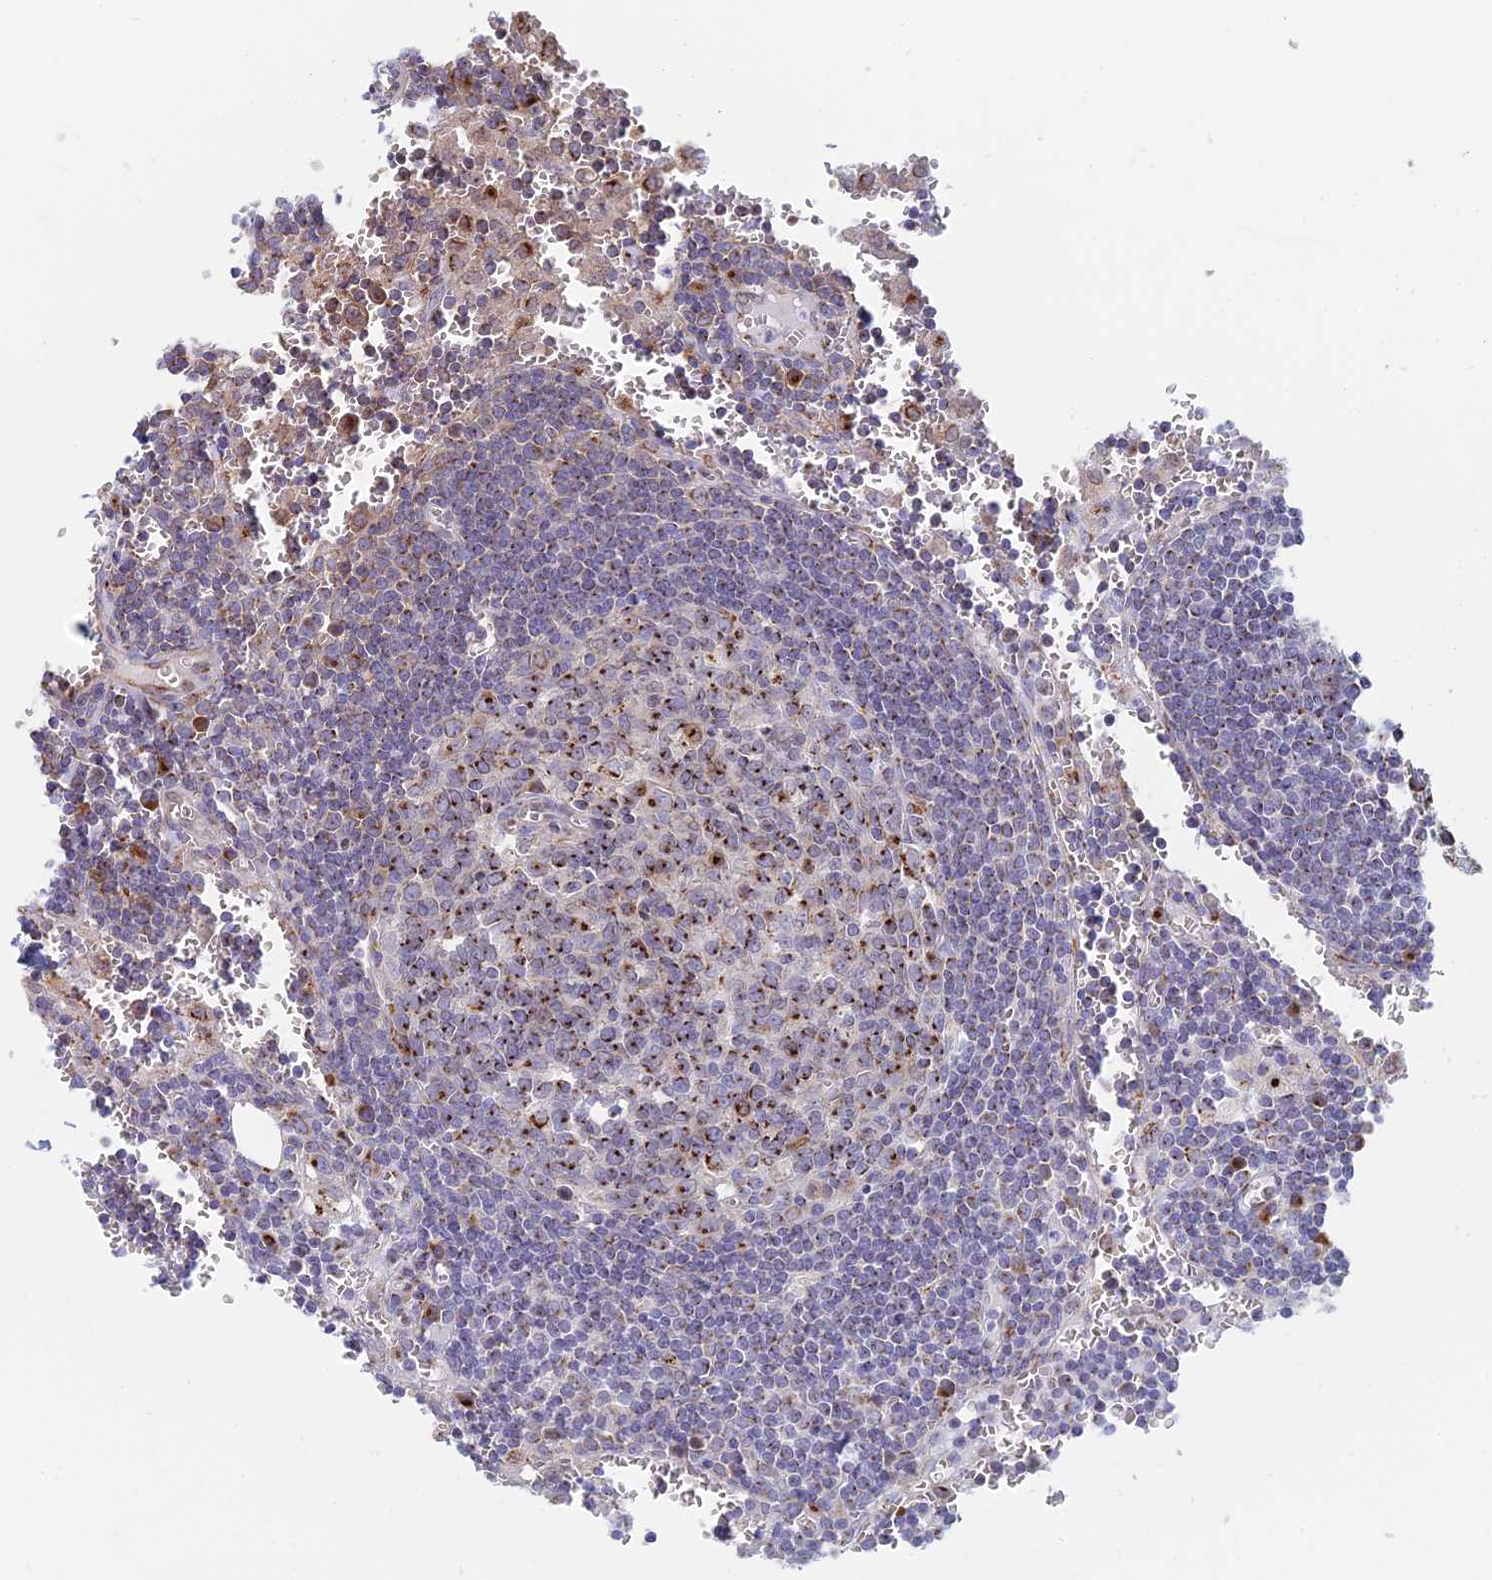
{"staining": {"intensity": "strong", "quantity": "25%-75%", "location": "cytoplasmic/membranous"}, "tissue": "lymph node", "cell_type": "Germinal center cells", "image_type": "normal", "snomed": [{"axis": "morphology", "description": "Normal tissue, NOS"}, {"axis": "topography", "description": "Lymph node"}], "caption": "Strong cytoplasmic/membranous expression for a protein is appreciated in approximately 25%-75% of germinal center cells of benign lymph node using IHC.", "gene": "ENSG00000267561", "patient": {"sex": "female", "age": 73}}